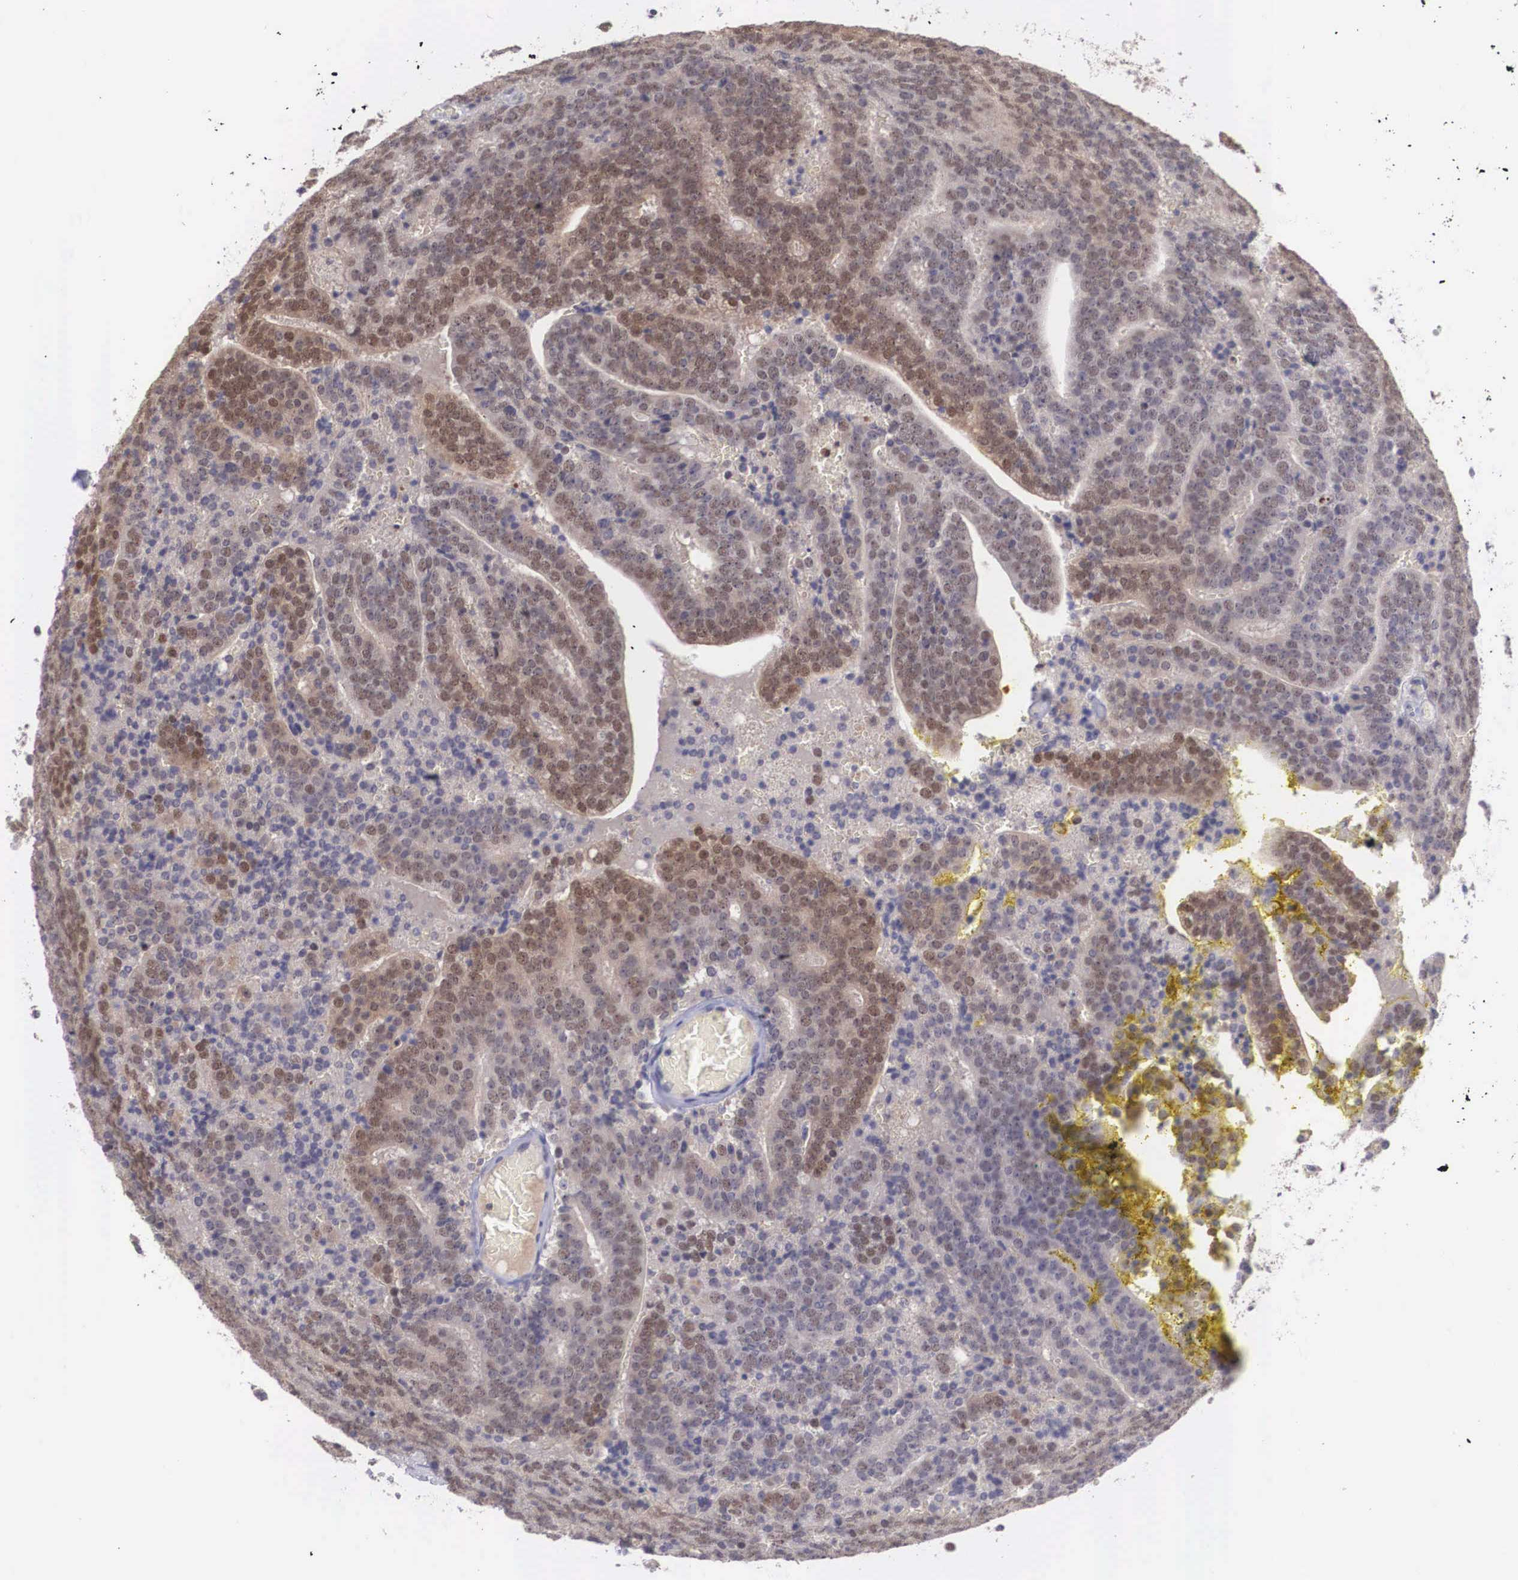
{"staining": {"intensity": "moderate", "quantity": ">75%", "location": "cytoplasmic/membranous,nuclear"}, "tissue": "prostate cancer", "cell_type": "Tumor cells", "image_type": "cancer", "snomed": [{"axis": "morphology", "description": "Adenocarcinoma, Medium grade"}, {"axis": "topography", "description": "Prostate"}], "caption": "Immunohistochemical staining of human adenocarcinoma (medium-grade) (prostate) shows medium levels of moderate cytoplasmic/membranous and nuclear protein expression in approximately >75% of tumor cells. Using DAB (3,3'-diaminobenzidine) (brown) and hematoxylin (blue) stains, captured at high magnification using brightfield microscopy.", "gene": "NINL", "patient": {"sex": "male", "age": 65}}